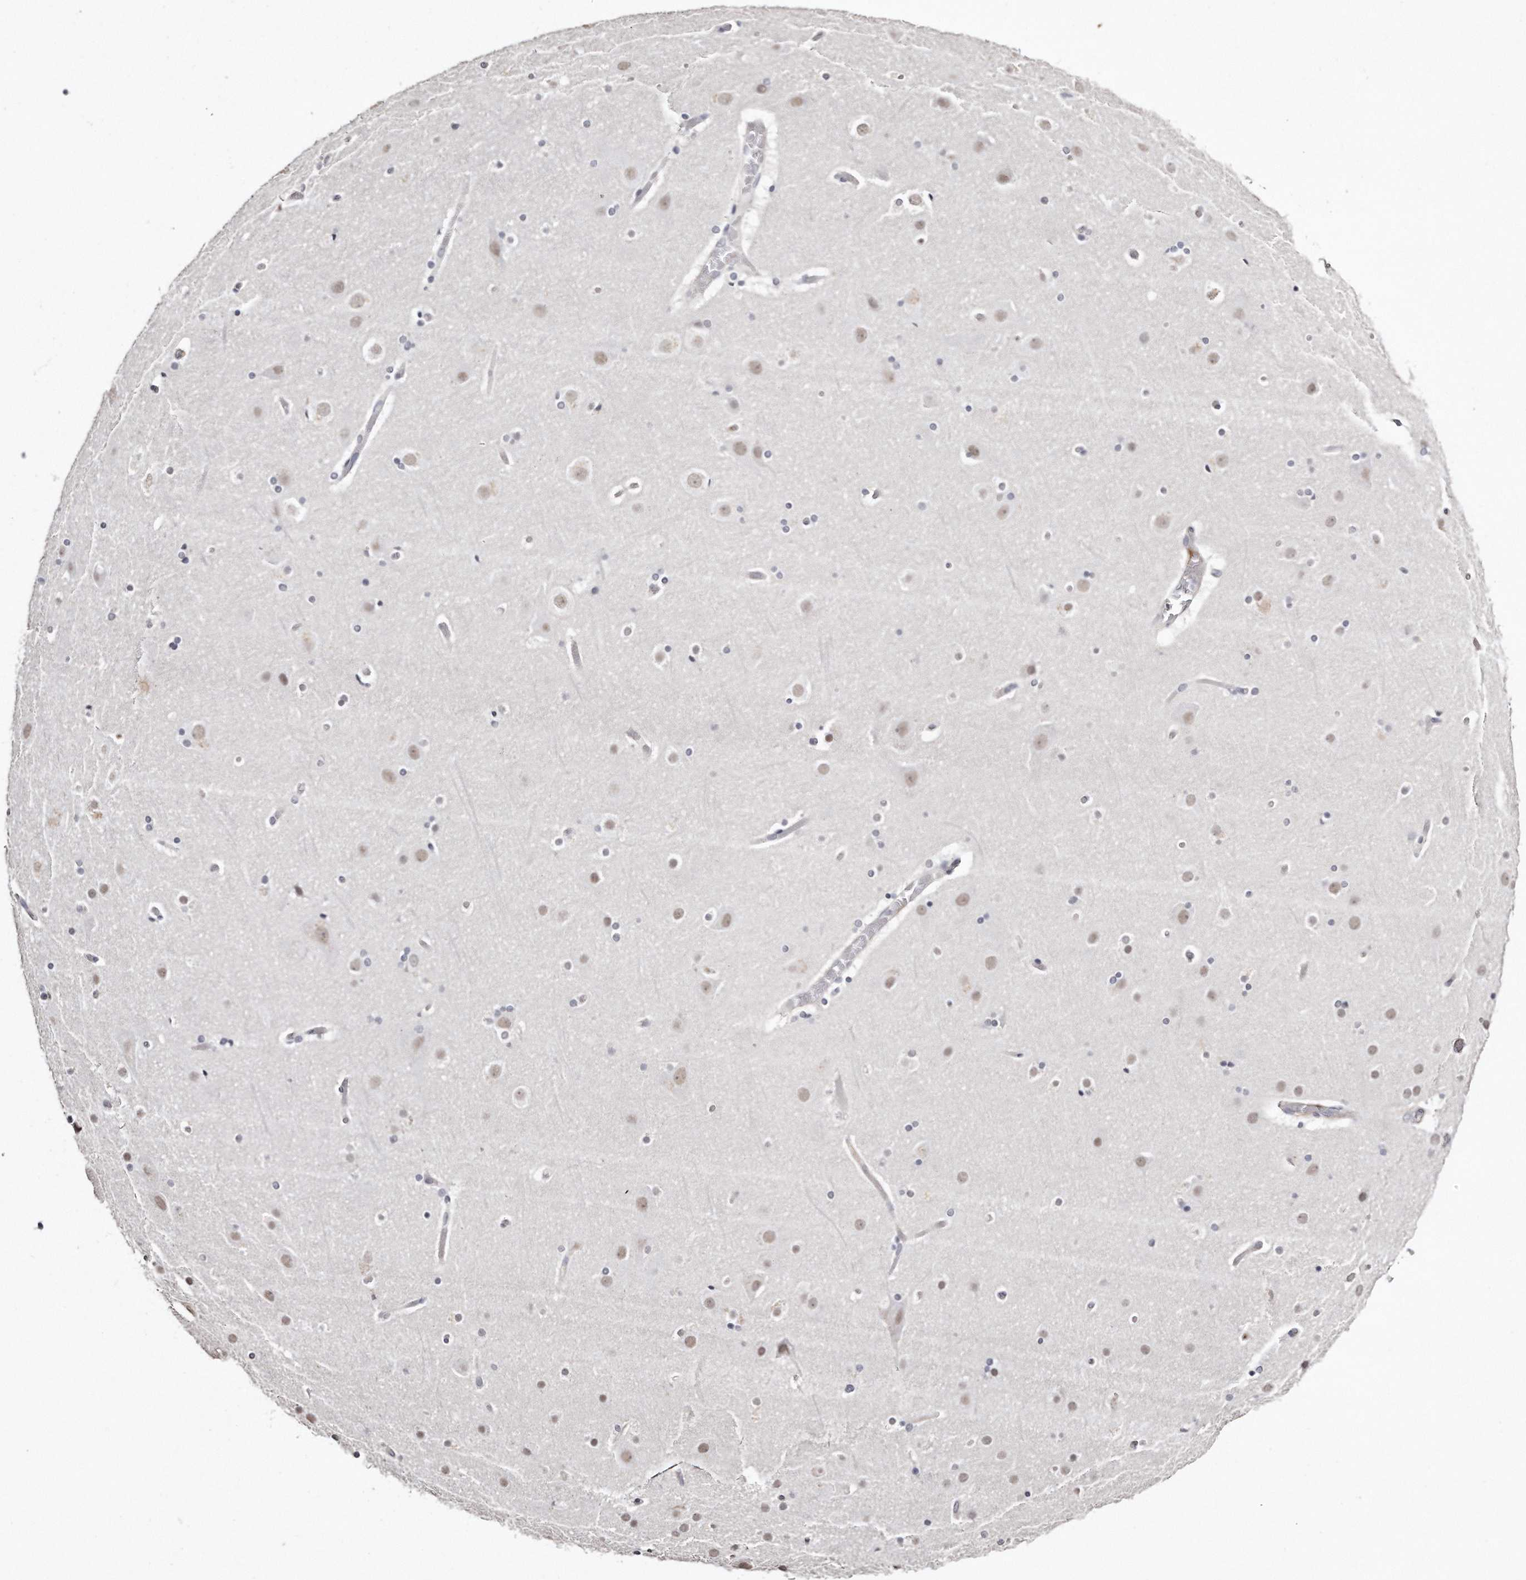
{"staining": {"intensity": "negative", "quantity": "none", "location": "none"}, "tissue": "cerebral cortex", "cell_type": "Endothelial cells", "image_type": "normal", "snomed": [{"axis": "morphology", "description": "Normal tissue, NOS"}, {"axis": "topography", "description": "Cerebral cortex"}], "caption": "This is a micrograph of IHC staining of benign cerebral cortex, which shows no staining in endothelial cells.", "gene": "ZYG11A", "patient": {"sex": "male", "age": 57}}